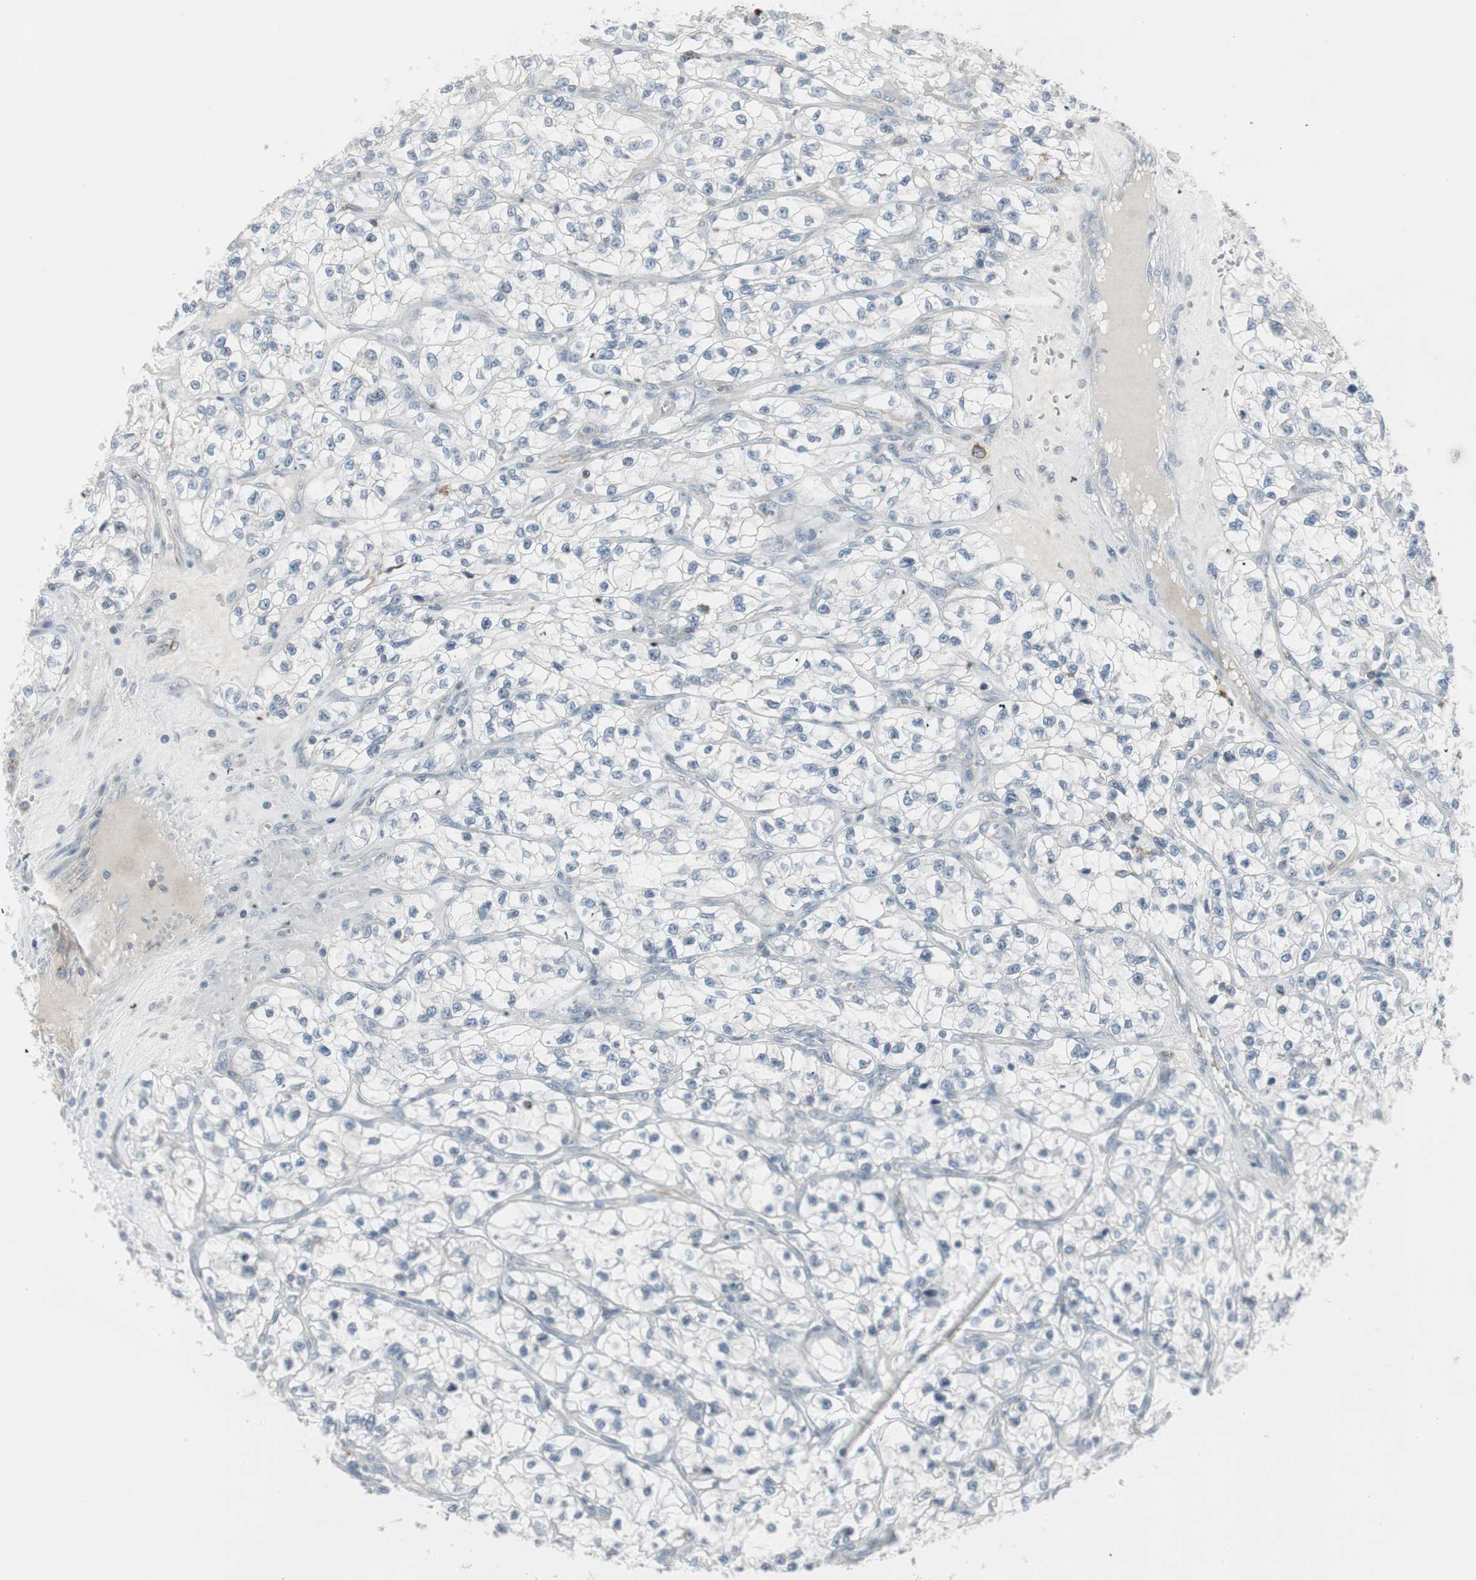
{"staining": {"intensity": "negative", "quantity": "none", "location": "none"}, "tissue": "renal cancer", "cell_type": "Tumor cells", "image_type": "cancer", "snomed": [{"axis": "morphology", "description": "Adenocarcinoma, NOS"}, {"axis": "topography", "description": "Kidney"}], "caption": "Image shows no significant protein staining in tumor cells of renal adenocarcinoma. (Stains: DAB immunohistochemistry with hematoxylin counter stain, Microscopy: brightfield microscopy at high magnification).", "gene": "MAP4K4", "patient": {"sex": "female", "age": 57}}